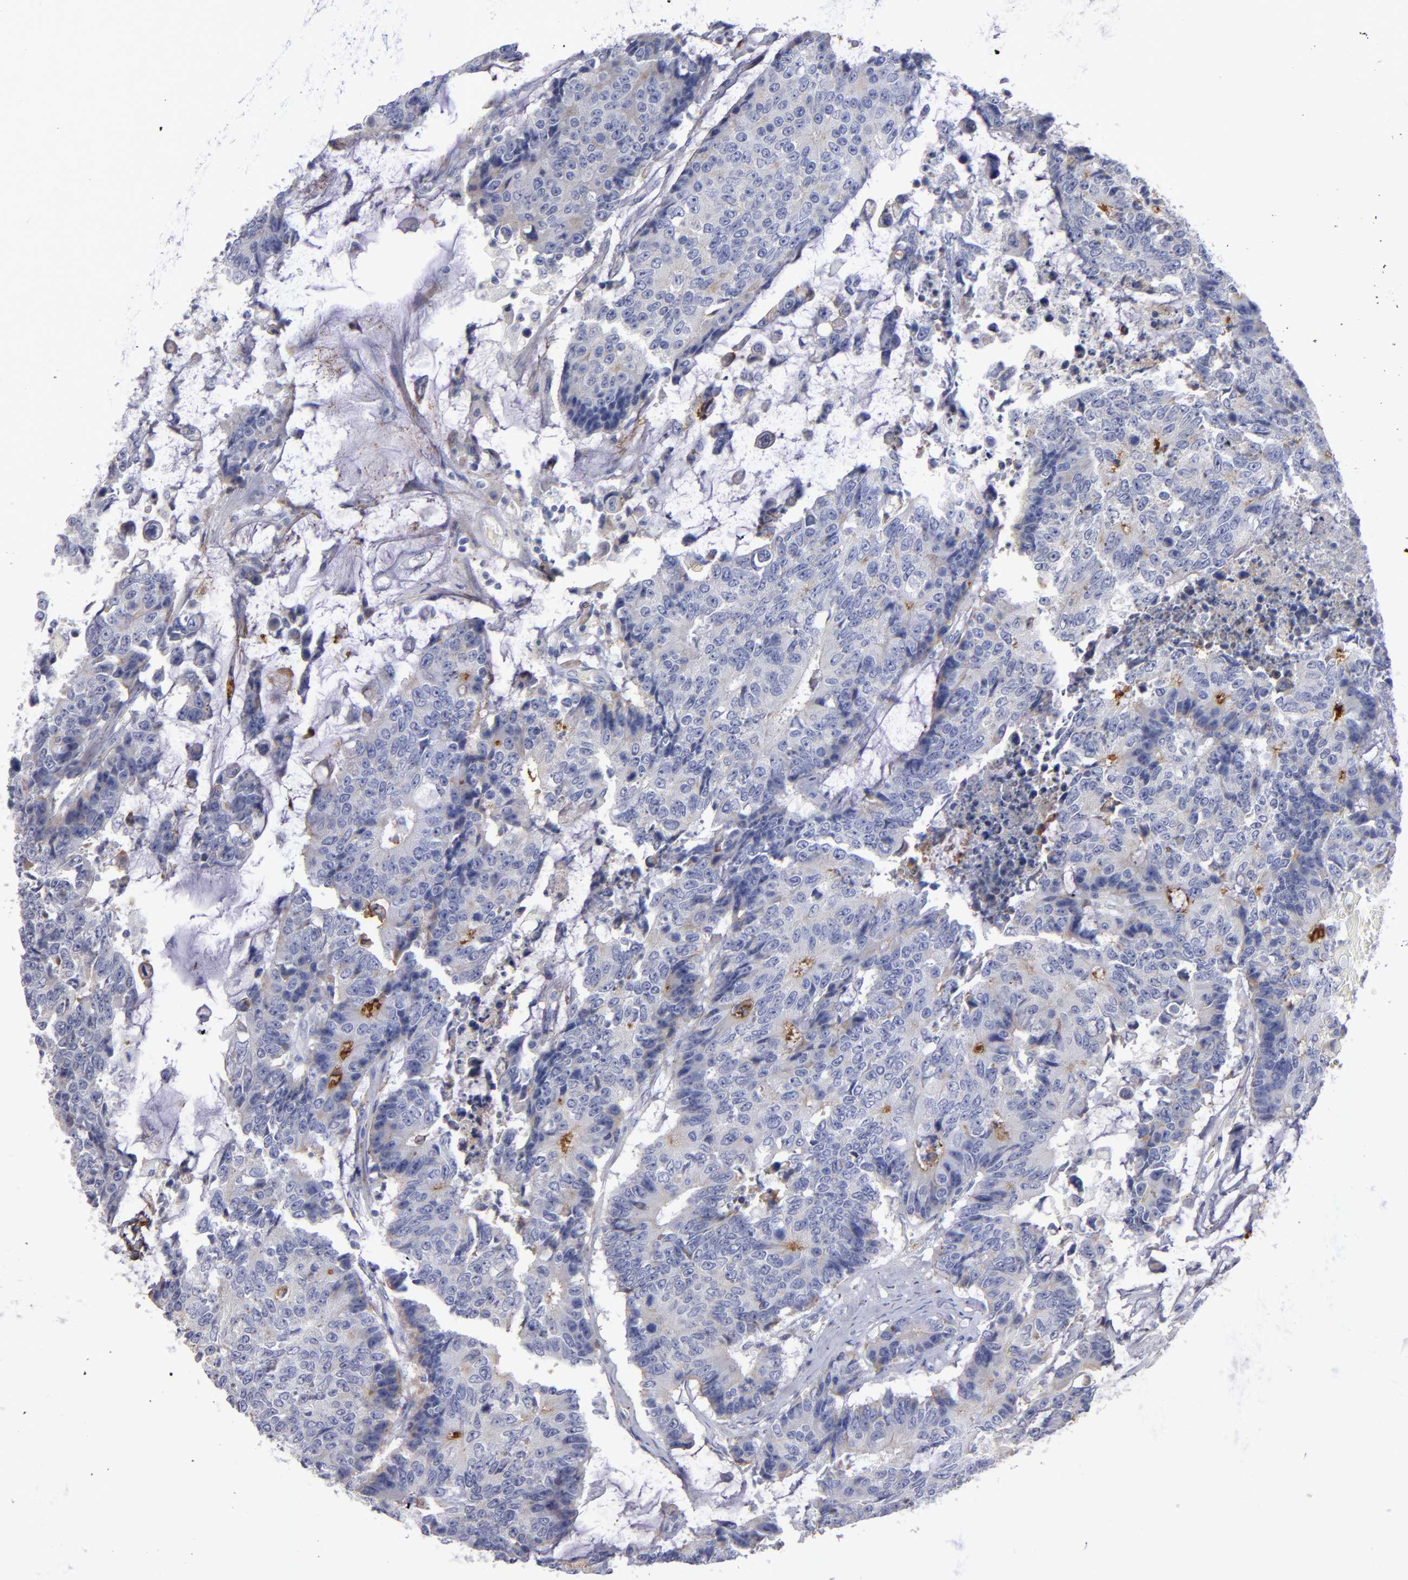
{"staining": {"intensity": "weak", "quantity": "<25%", "location": "cytoplasmic/membranous"}, "tissue": "colorectal cancer", "cell_type": "Tumor cells", "image_type": "cancer", "snomed": [{"axis": "morphology", "description": "Adenocarcinoma, NOS"}, {"axis": "topography", "description": "Colon"}], "caption": "Human adenocarcinoma (colorectal) stained for a protein using IHC demonstrates no expression in tumor cells.", "gene": "MFGE8", "patient": {"sex": "female", "age": 86}}